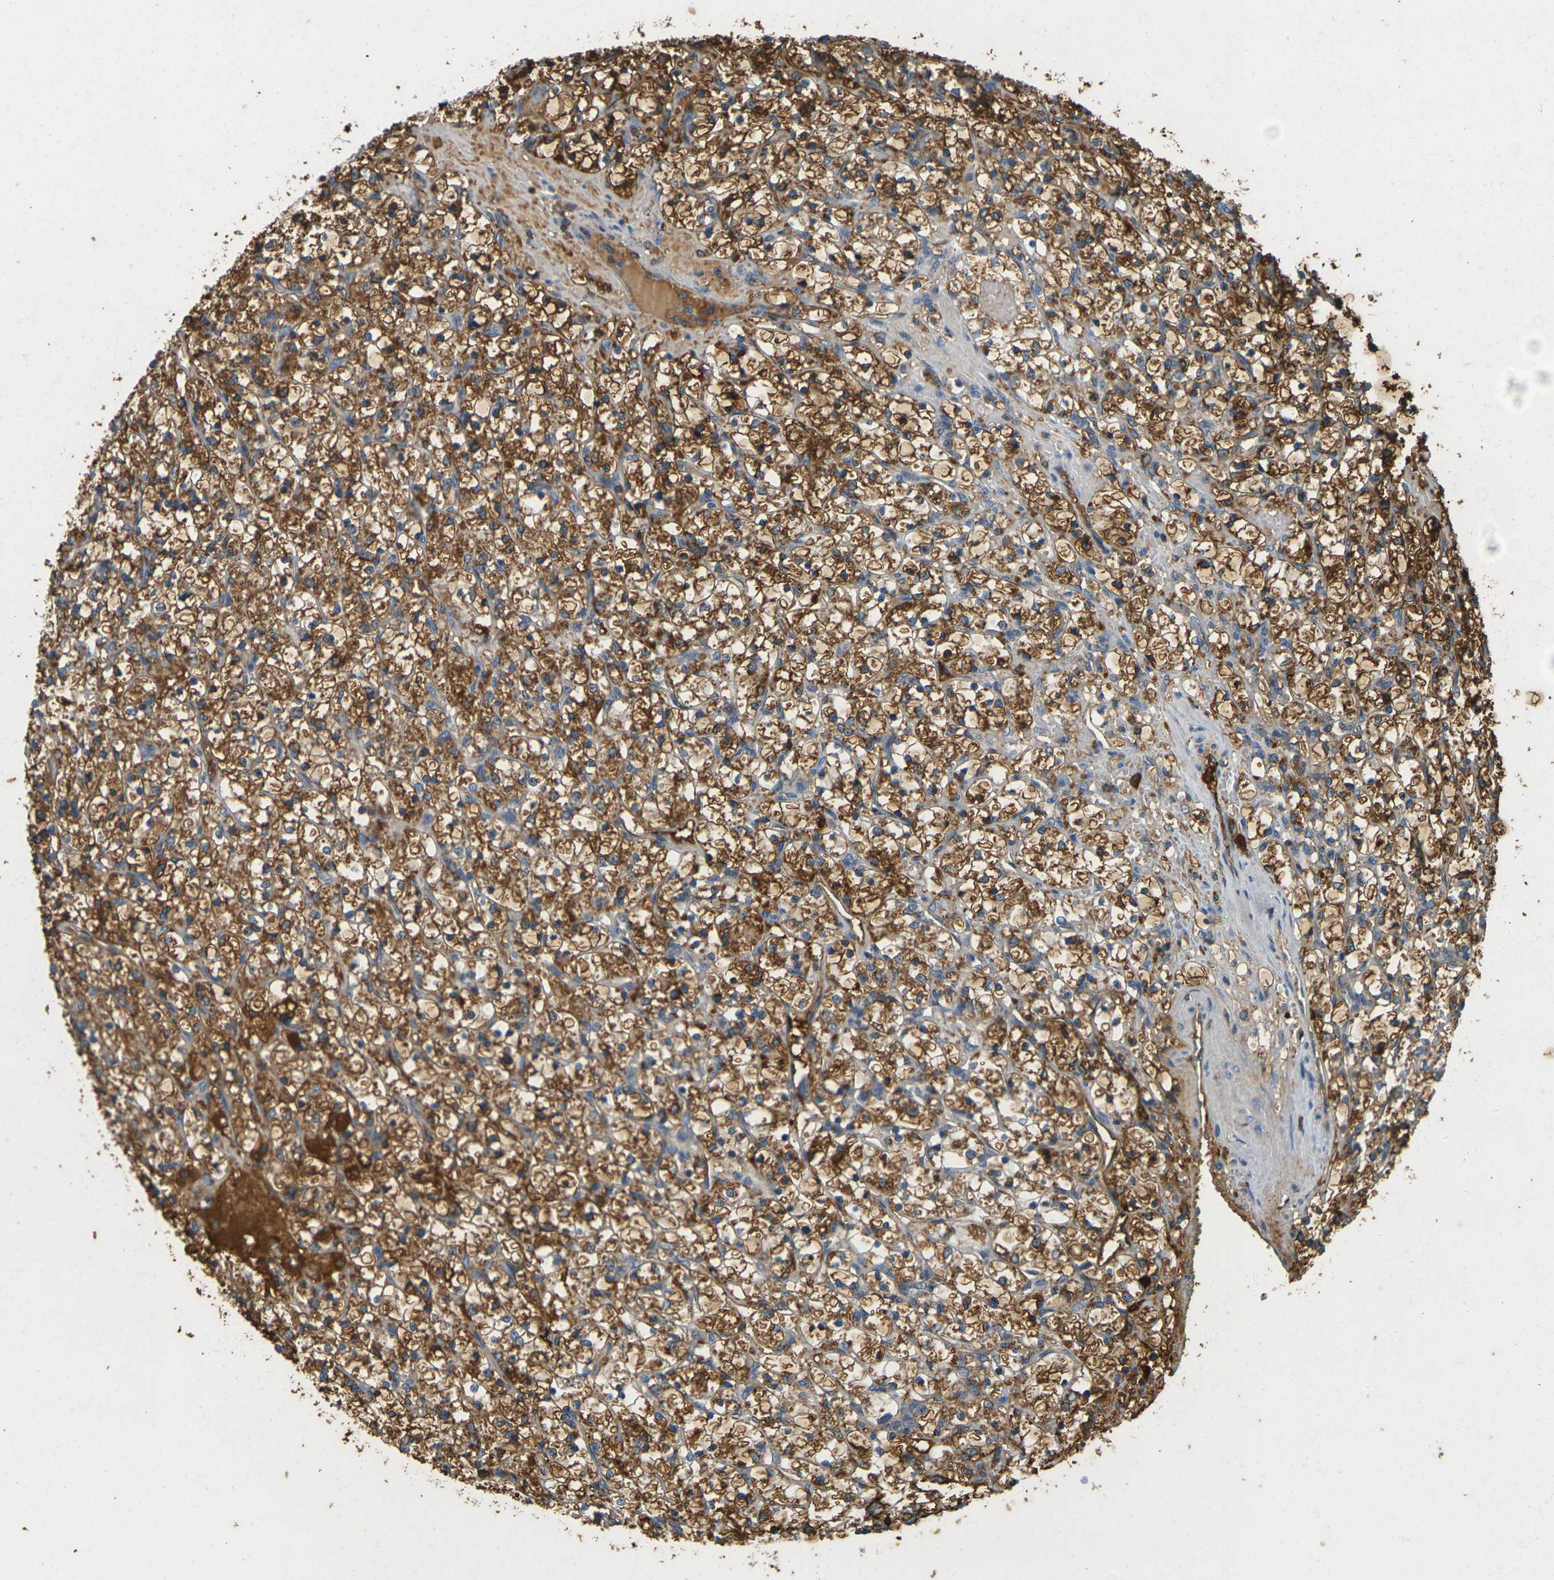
{"staining": {"intensity": "strong", "quantity": ">75%", "location": "cytoplasmic/membranous"}, "tissue": "renal cancer", "cell_type": "Tumor cells", "image_type": "cancer", "snomed": [{"axis": "morphology", "description": "Adenocarcinoma, NOS"}, {"axis": "topography", "description": "Kidney"}], "caption": "There is high levels of strong cytoplasmic/membranous expression in tumor cells of renal adenocarcinoma, as demonstrated by immunohistochemical staining (brown color).", "gene": "PLCD1", "patient": {"sex": "female", "age": 69}}